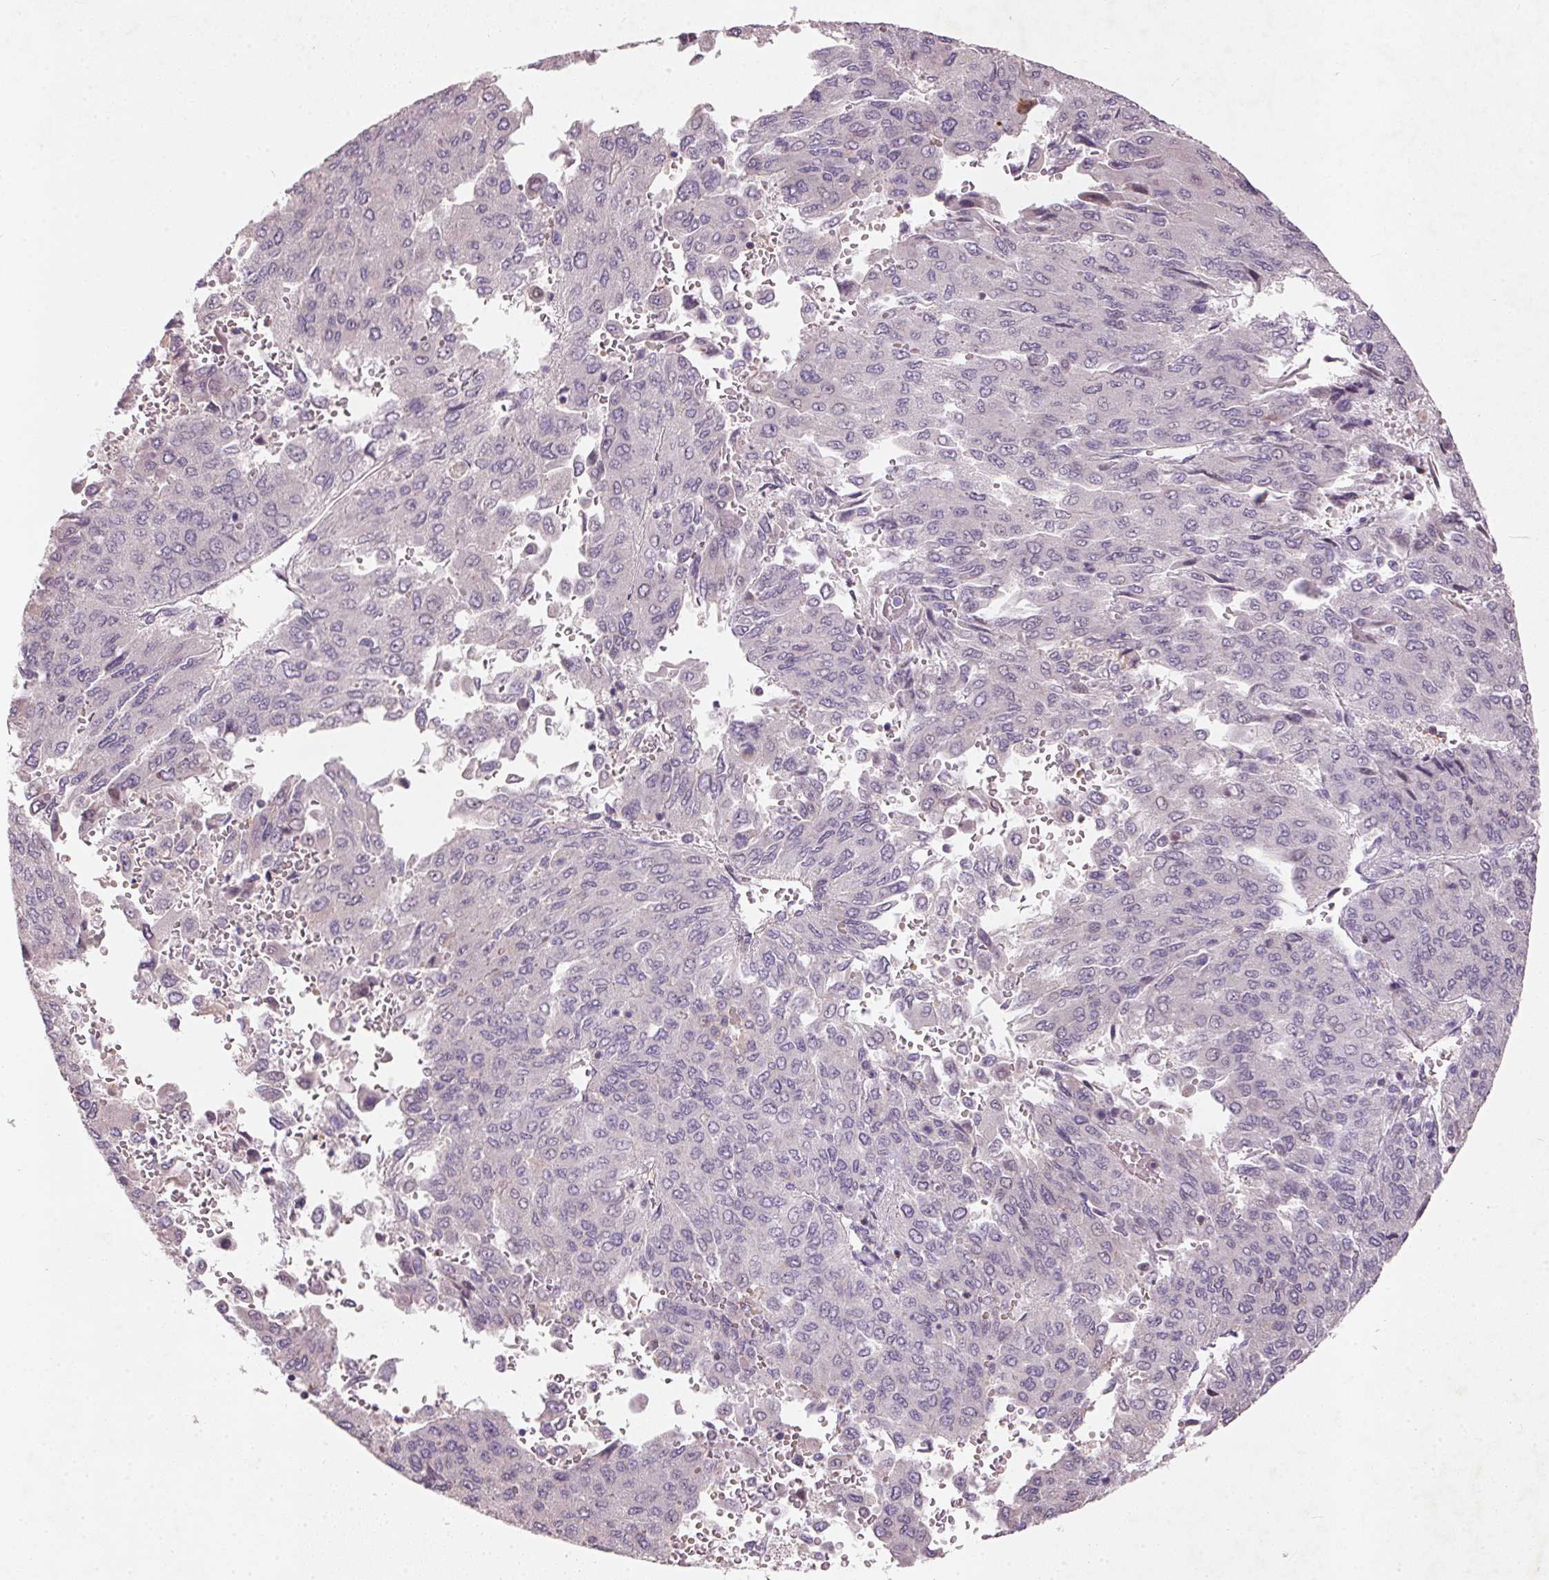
{"staining": {"intensity": "negative", "quantity": "none", "location": "none"}, "tissue": "liver cancer", "cell_type": "Tumor cells", "image_type": "cancer", "snomed": [{"axis": "morphology", "description": "Carcinoma, Hepatocellular, NOS"}, {"axis": "topography", "description": "Liver"}], "caption": "DAB (3,3'-diaminobenzidine) immunohistochemical staining of human liver cancer (hepatocellular carcinoma) reveals no significant expression in tumor cells.", "gene": "KCNK15", "patient": {"sex": "female", "age": 41}}